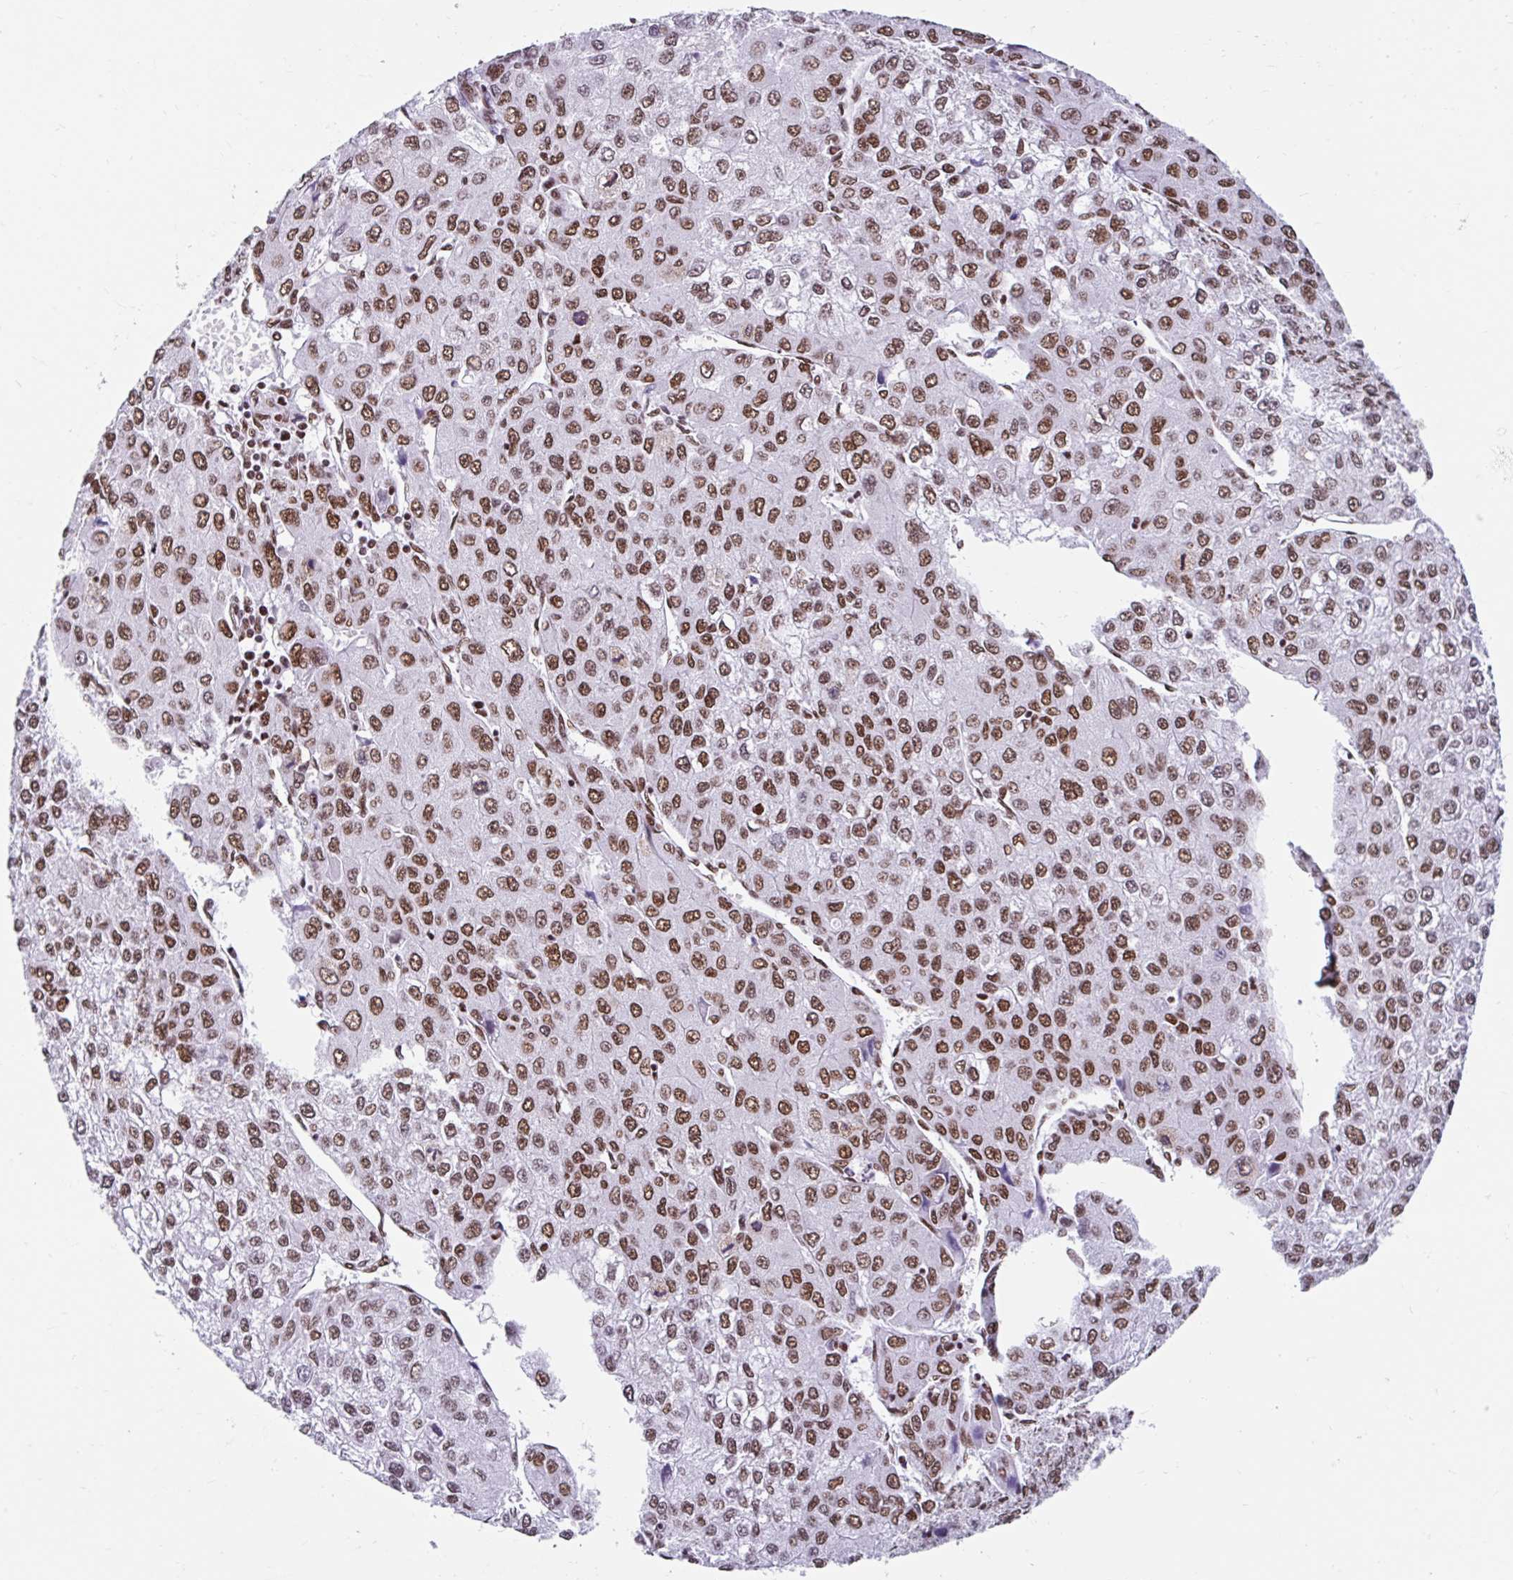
{"staining": {"intensity": "moderate", "quantity": ">75%", "location": "nuclear"}, "tissue": "liver cancer", "cell_type": "Tumor cells", "image_type": "cancer", "snomed": [{"axis": "morphology", "description": "Carcinoma, Hepatocellular, NOS"}, {"axis": "topography", "description": "Liver"}], "caption": "Hepatocellular carcinoma (liver) stained with a brown dye demonstrates moderate nuclear positive positivity in approximately >75% of tumor cells.", "gene": "KHDRBS1", "patient": {"sex": "female", "age": 66}}